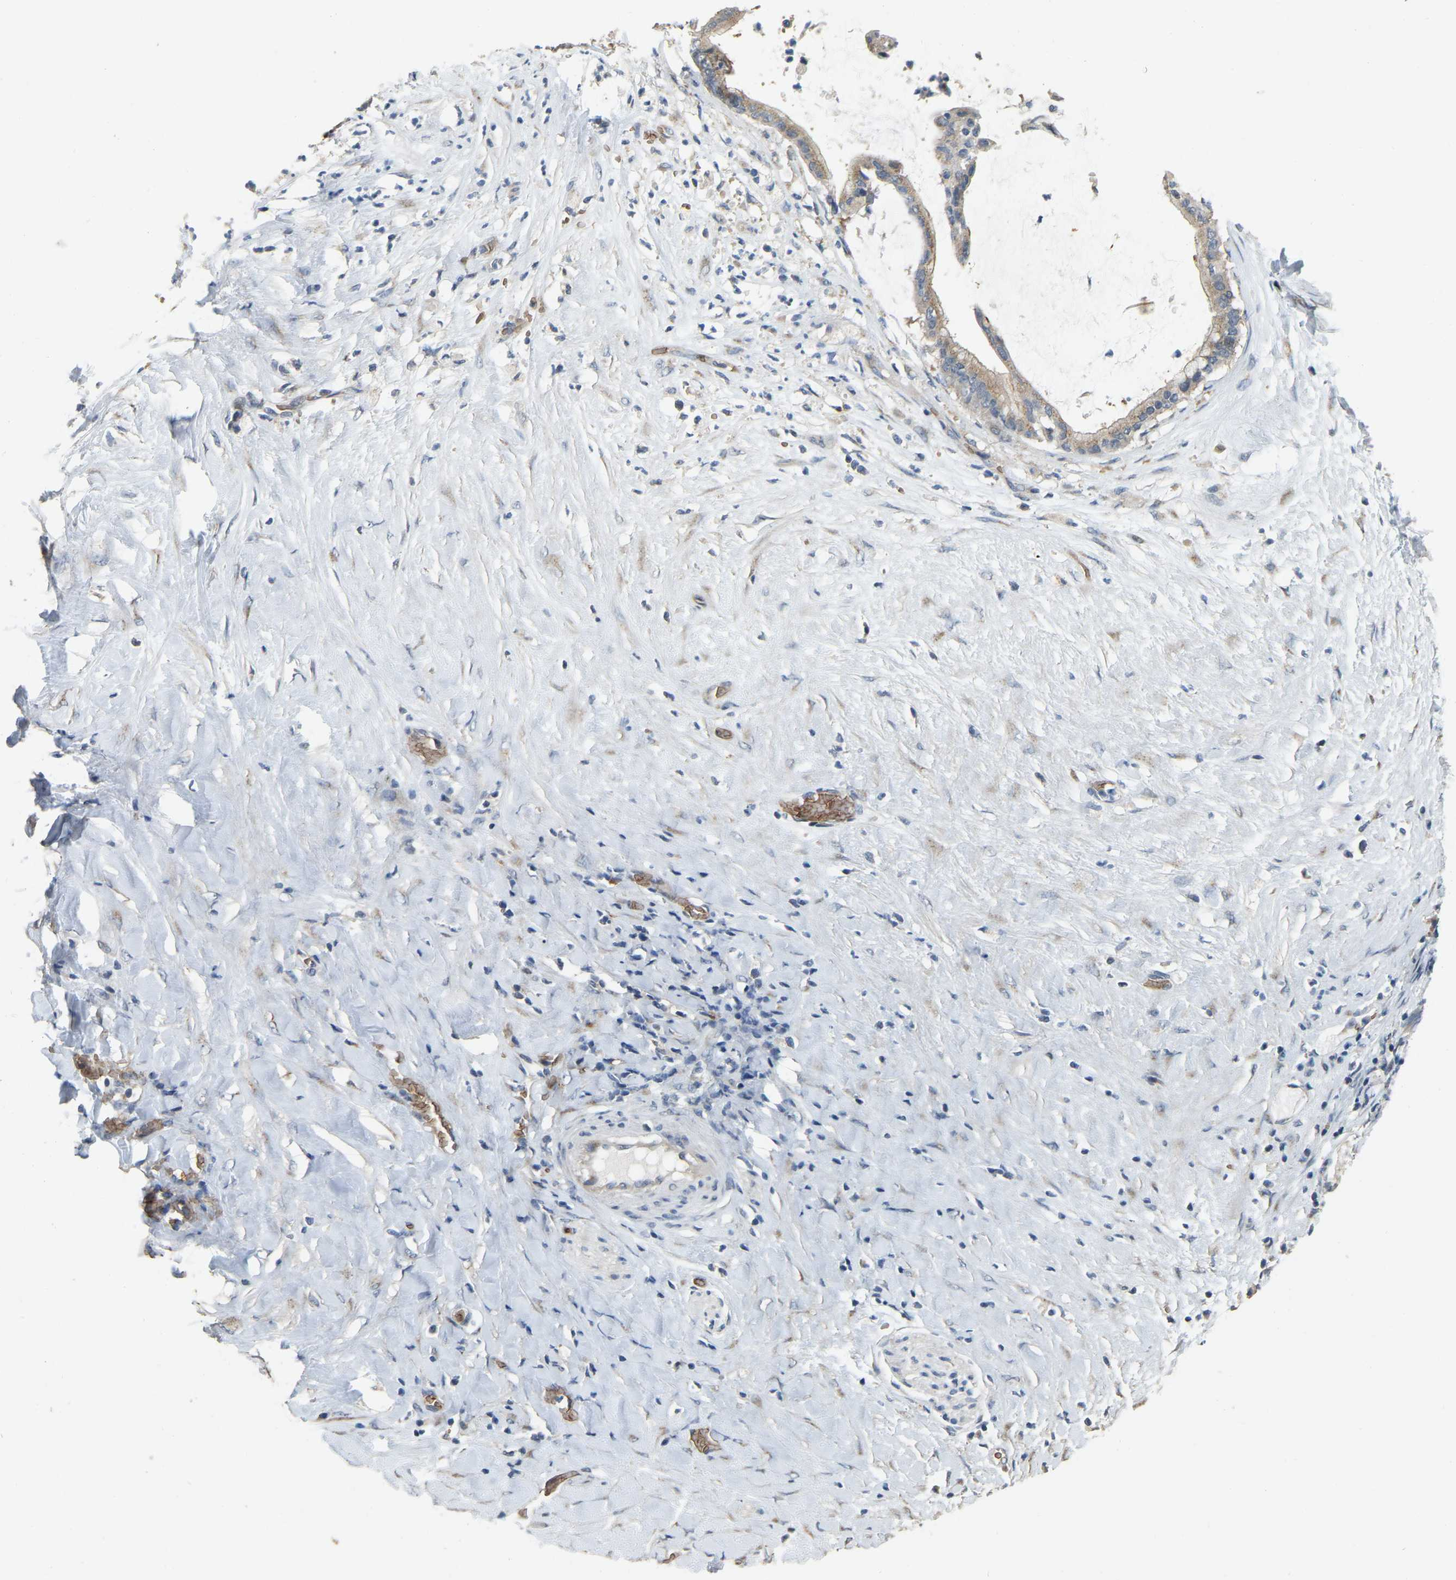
{"staining": {"intensity": "moderate", "quantity": ">75%", "location": "cytoplasmic/membranous"}, "tissue": "pancreatic cancer", "cell_type": "Tumor cells", "image_type": "cancer", "snomed": [{"axis": "morphology", "description": "Adenocarcinoma, NOS"}, {"axis": "topography", "description": "Pancreas"}], "caption": "The histopathology image exhibits immunohistochemical staining of pancreatic adenocarcinoma. There is moderate cytoplasmic/membranous positivity is identified in about >75% of tumor cells.", "gene": "CFAP298", "patient": {"sex": "male", "age": 41}}